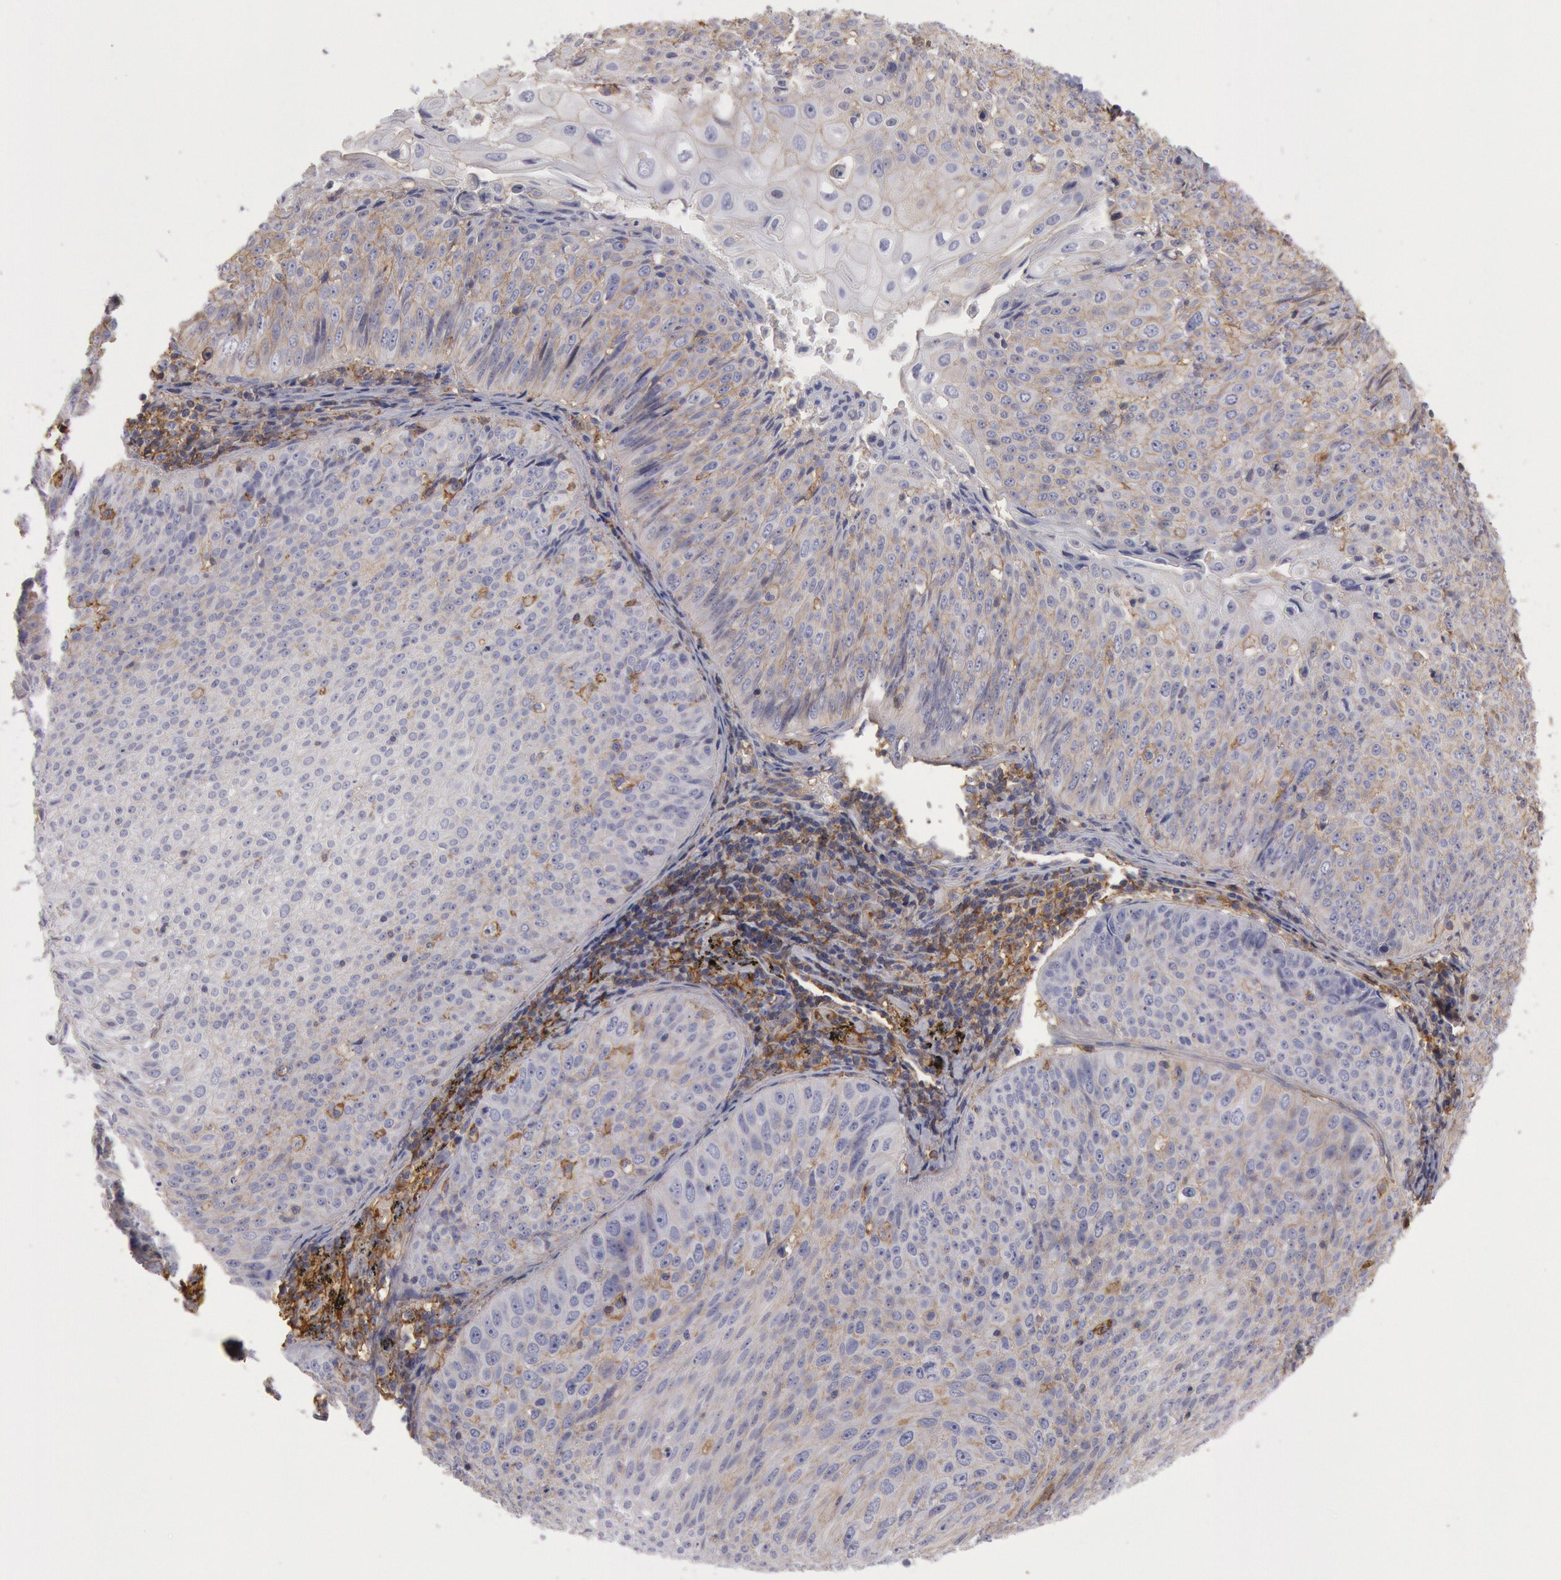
{"staining": {"intensity": "weak", "quantity": "<25%", "location": "cytoplasmic/membranous"}, "tissue": "lung cancer", "cell_type": "Tumor cells", "image_type": "cancer", "snomed": [{"axis": "morphology", "description": "Adenocarcinoma, NOS"}, {"axis": "topography", "description": "Lung"}], "caption": "Adenocarcinoma (lung) was stained to show a protein in brown. There is no significant staining in tumor cells. (Immunohistochemistry, brightfield microscopy, high magnification).", "gene": "SNAP23", "patient": {"sex": "male", "age": 60}}